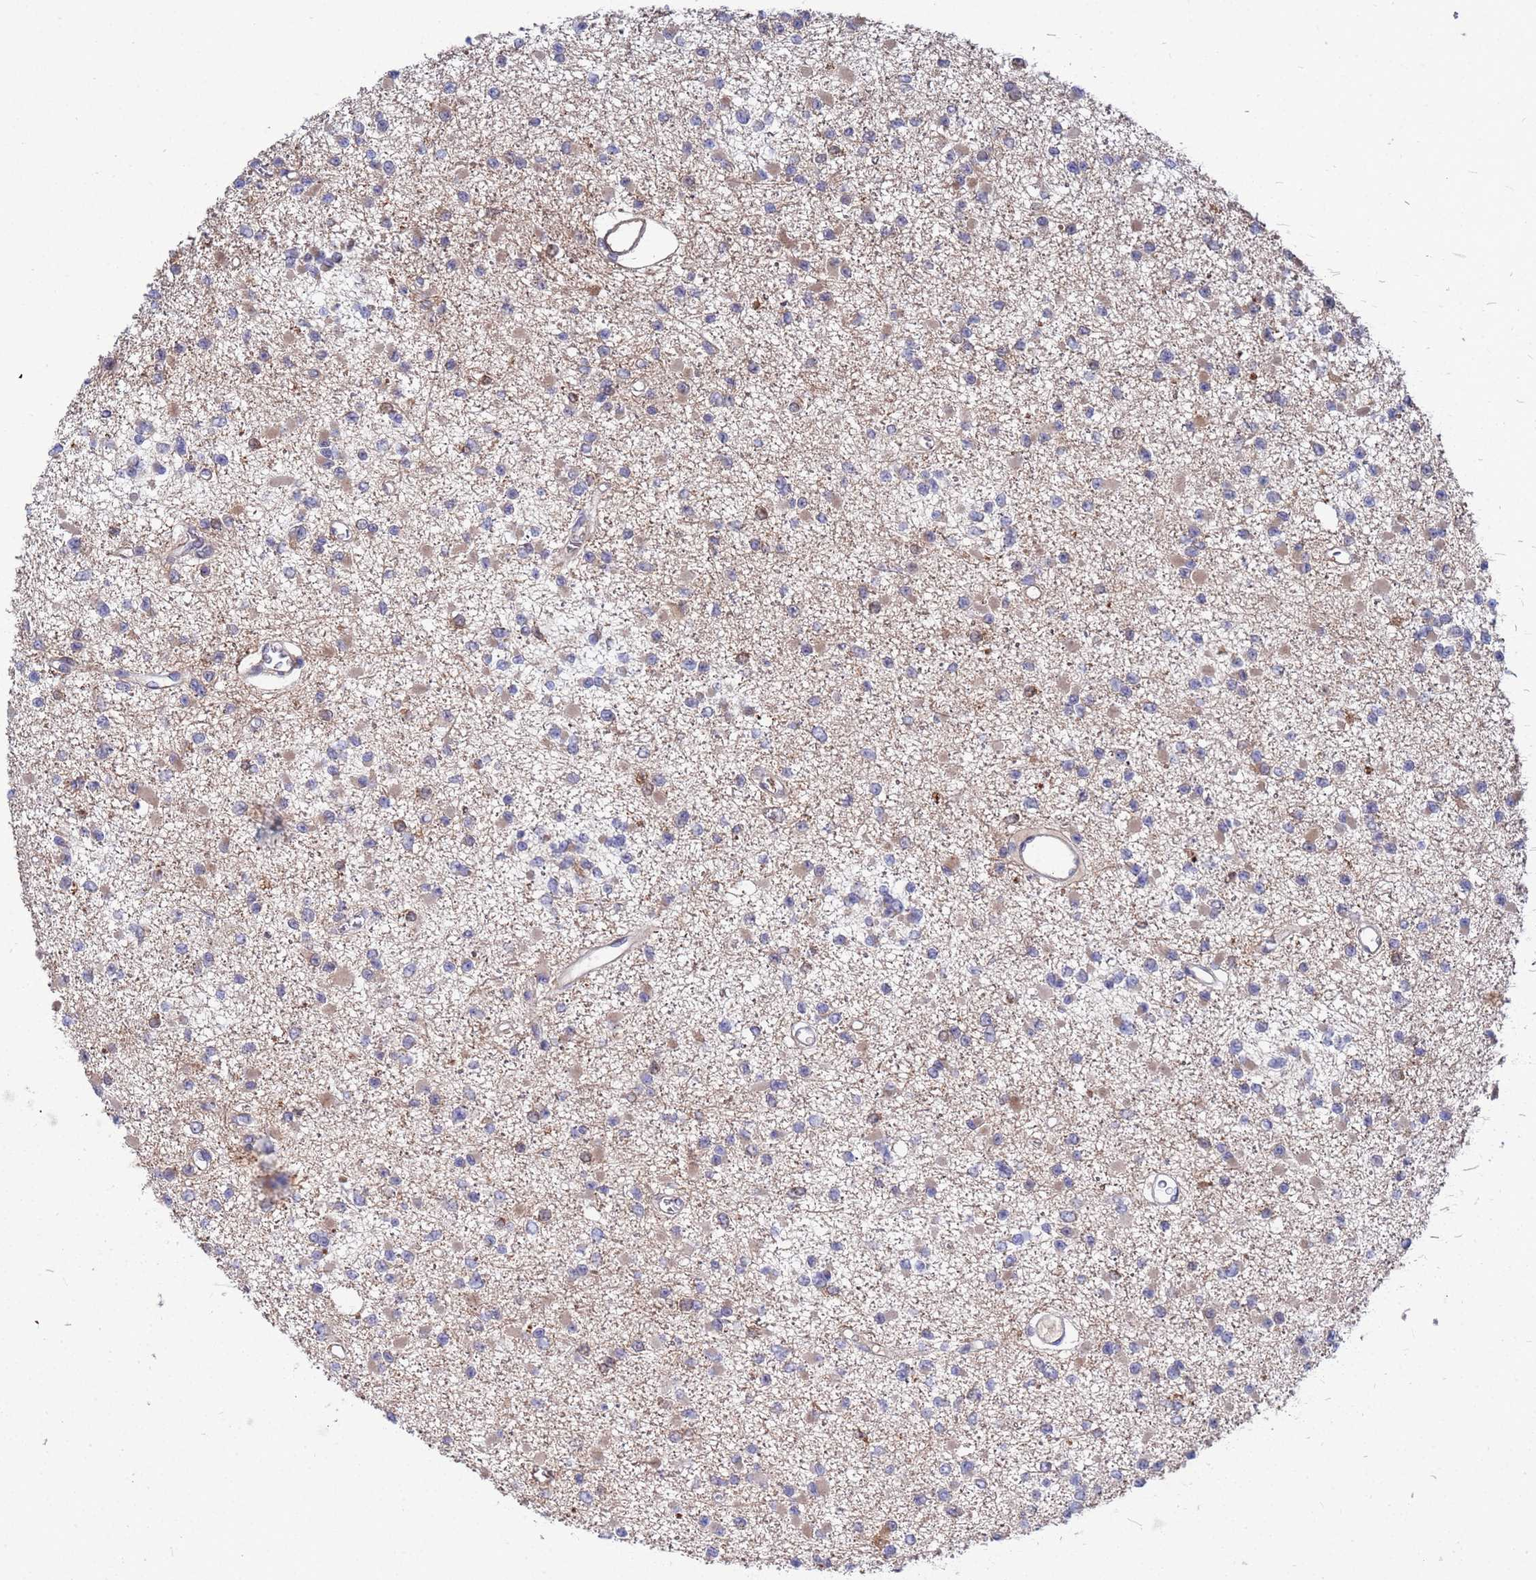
{"staining": {"intensity": "negative", "quantity": "none", "location": "none"}, "tissue": "glioma", "cell_type": "Tumor cells", "image_type": "cancer", "snomed": [{"axis": "morphology", "description": "Glioma, malignant, Low grade"}, {"axis": "topography", "description": "Brain"}], "caption": "A high-resolution image shows IHC staining of glioma, which shows no significant staining in tumor cells.", "gene": "TMBIM6", "patient": {"sex": "female", "age": 22}}